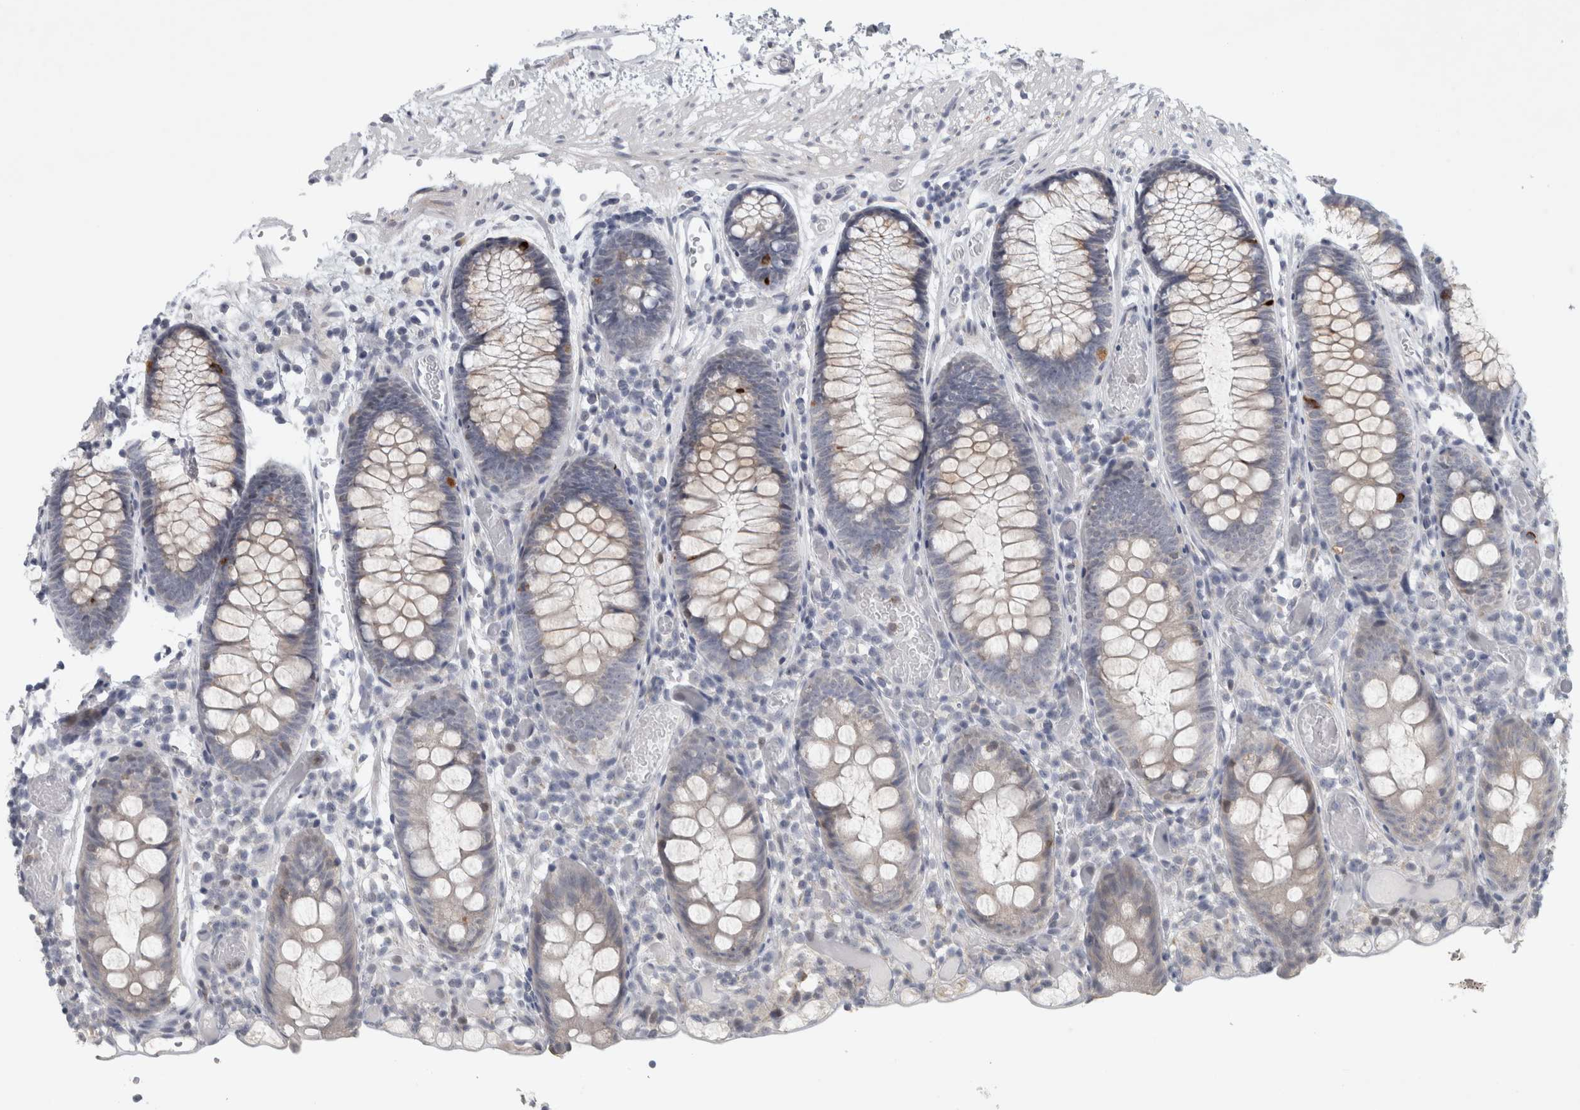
{"staining": {"intensity": "negative", "quantity": "none", "location": "none"}, "tissue": "colon", "cell_type": "Endothelial cells", "image_type": "normal", "snomed": [{"axis": "morphology", "description": "Normal tissue, NOS"}, {"axis": "topography", "description": "Colon"}], "caption": "A high-resolution photomicrograph shows immunohistochemistry (IHC) staining of unremarkable colon, which displays no significant staining in endothelial cells.", "gene": "PTPRN2", "patient": {"sex": "male", "age": 14}}